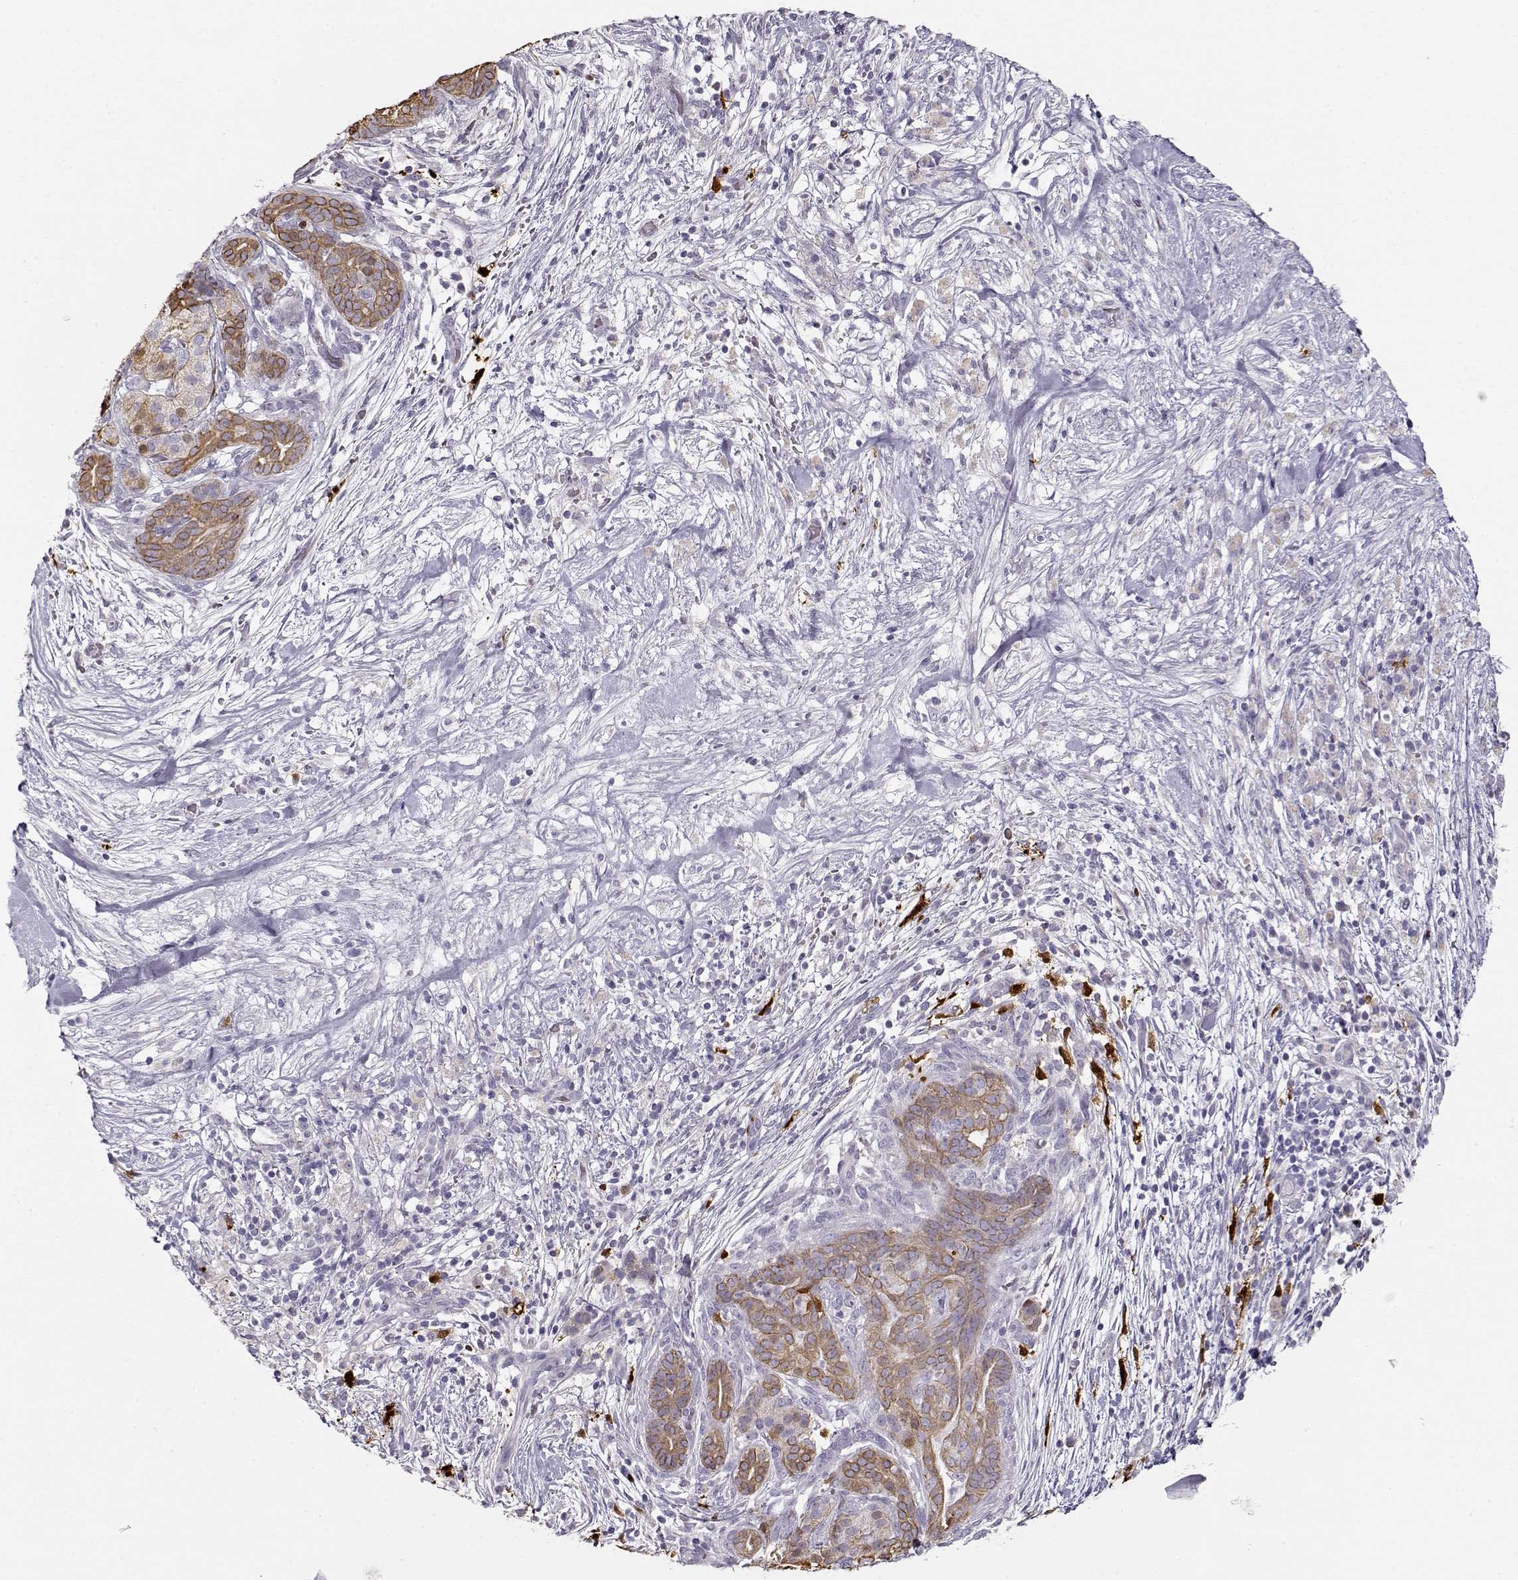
{"staining": {"intensity": "moderate", "quantity": ">75%", "location": "cytoplasmic/membranous"}, "tissue": "pancreatic cancer", "cell_type": "Tumor cells", "image_type": "cancer", "snomed": [{"axis": "morphology", "description": "Adenocarcinoma, NOS"}, {"axis": "topography", "description": "Pancreas"}], "caption": "DAB (3,3'-diaminobenzidine) immunohistochemical staining of human pancreatic adenocarcinoma shows moderate cytoplasmic/membranous protein expression in approximately >75% of tumor cells. Nuclei are stained in blue.", "gene": "S100B", "patient": {"sex": "male", "age": 44}}